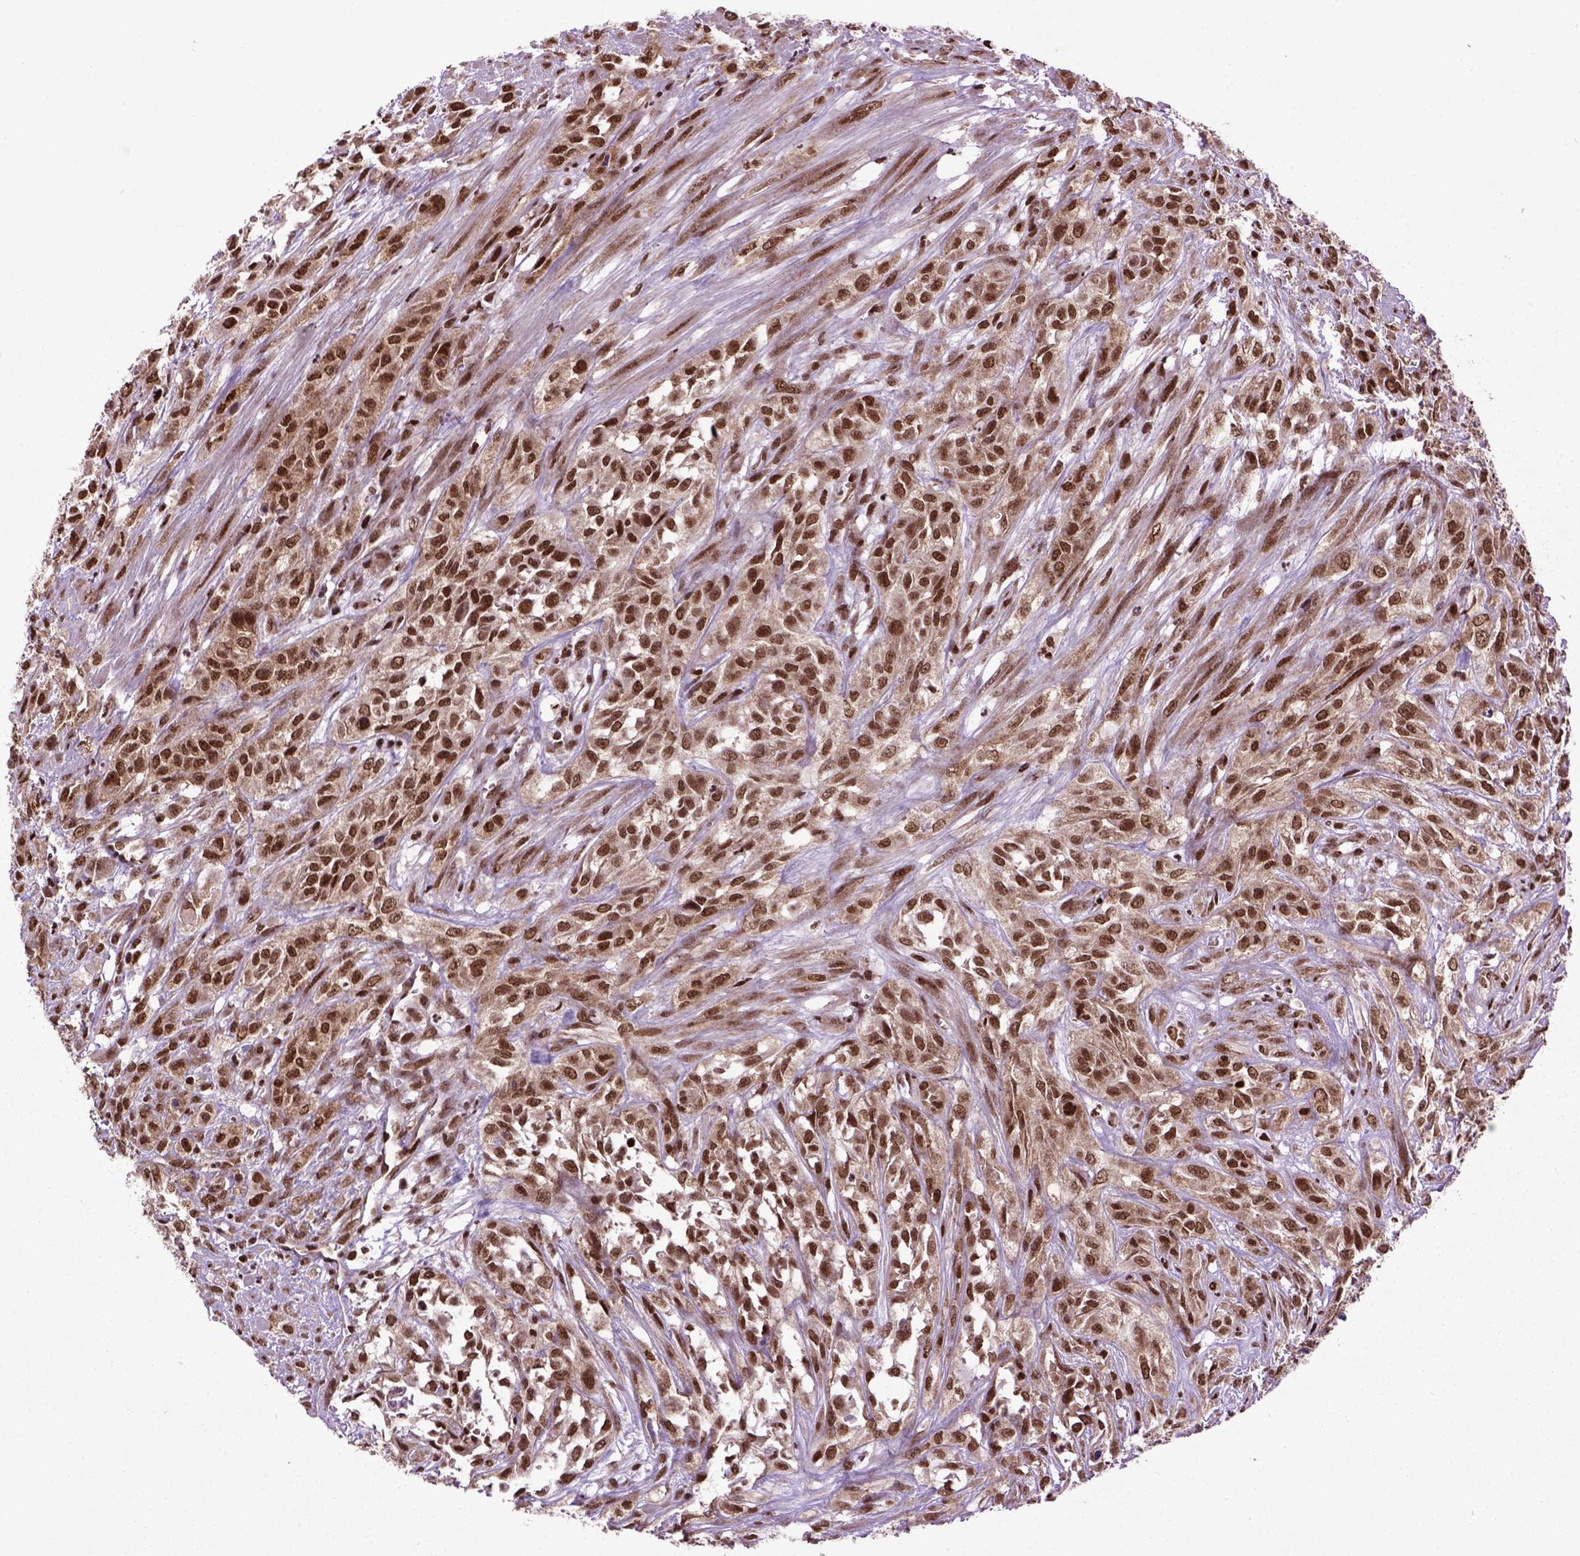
{"staining": {"intensity": "strong", "quantity": ">75%", "location": "nuclear"}, "tissue": "urothelial cancer", "cell_type": "Tumor cells", "image_type": "cancer", "snomed": [{"axis": "morphology", "description": "Urothelial carcinoma, High grade"}, {"axis": "topography", "description": "Urinary bladder"}], "caption": "This micrograph displays urothelial cancer stained with immunohistochemistry to label a protein in brown. The nuclear of tumor cells show strong positivity for the protein. Nuclei are counter-stained blue.", "gene": "CELF1", "patient": {"sex": "male", "age": 67}}